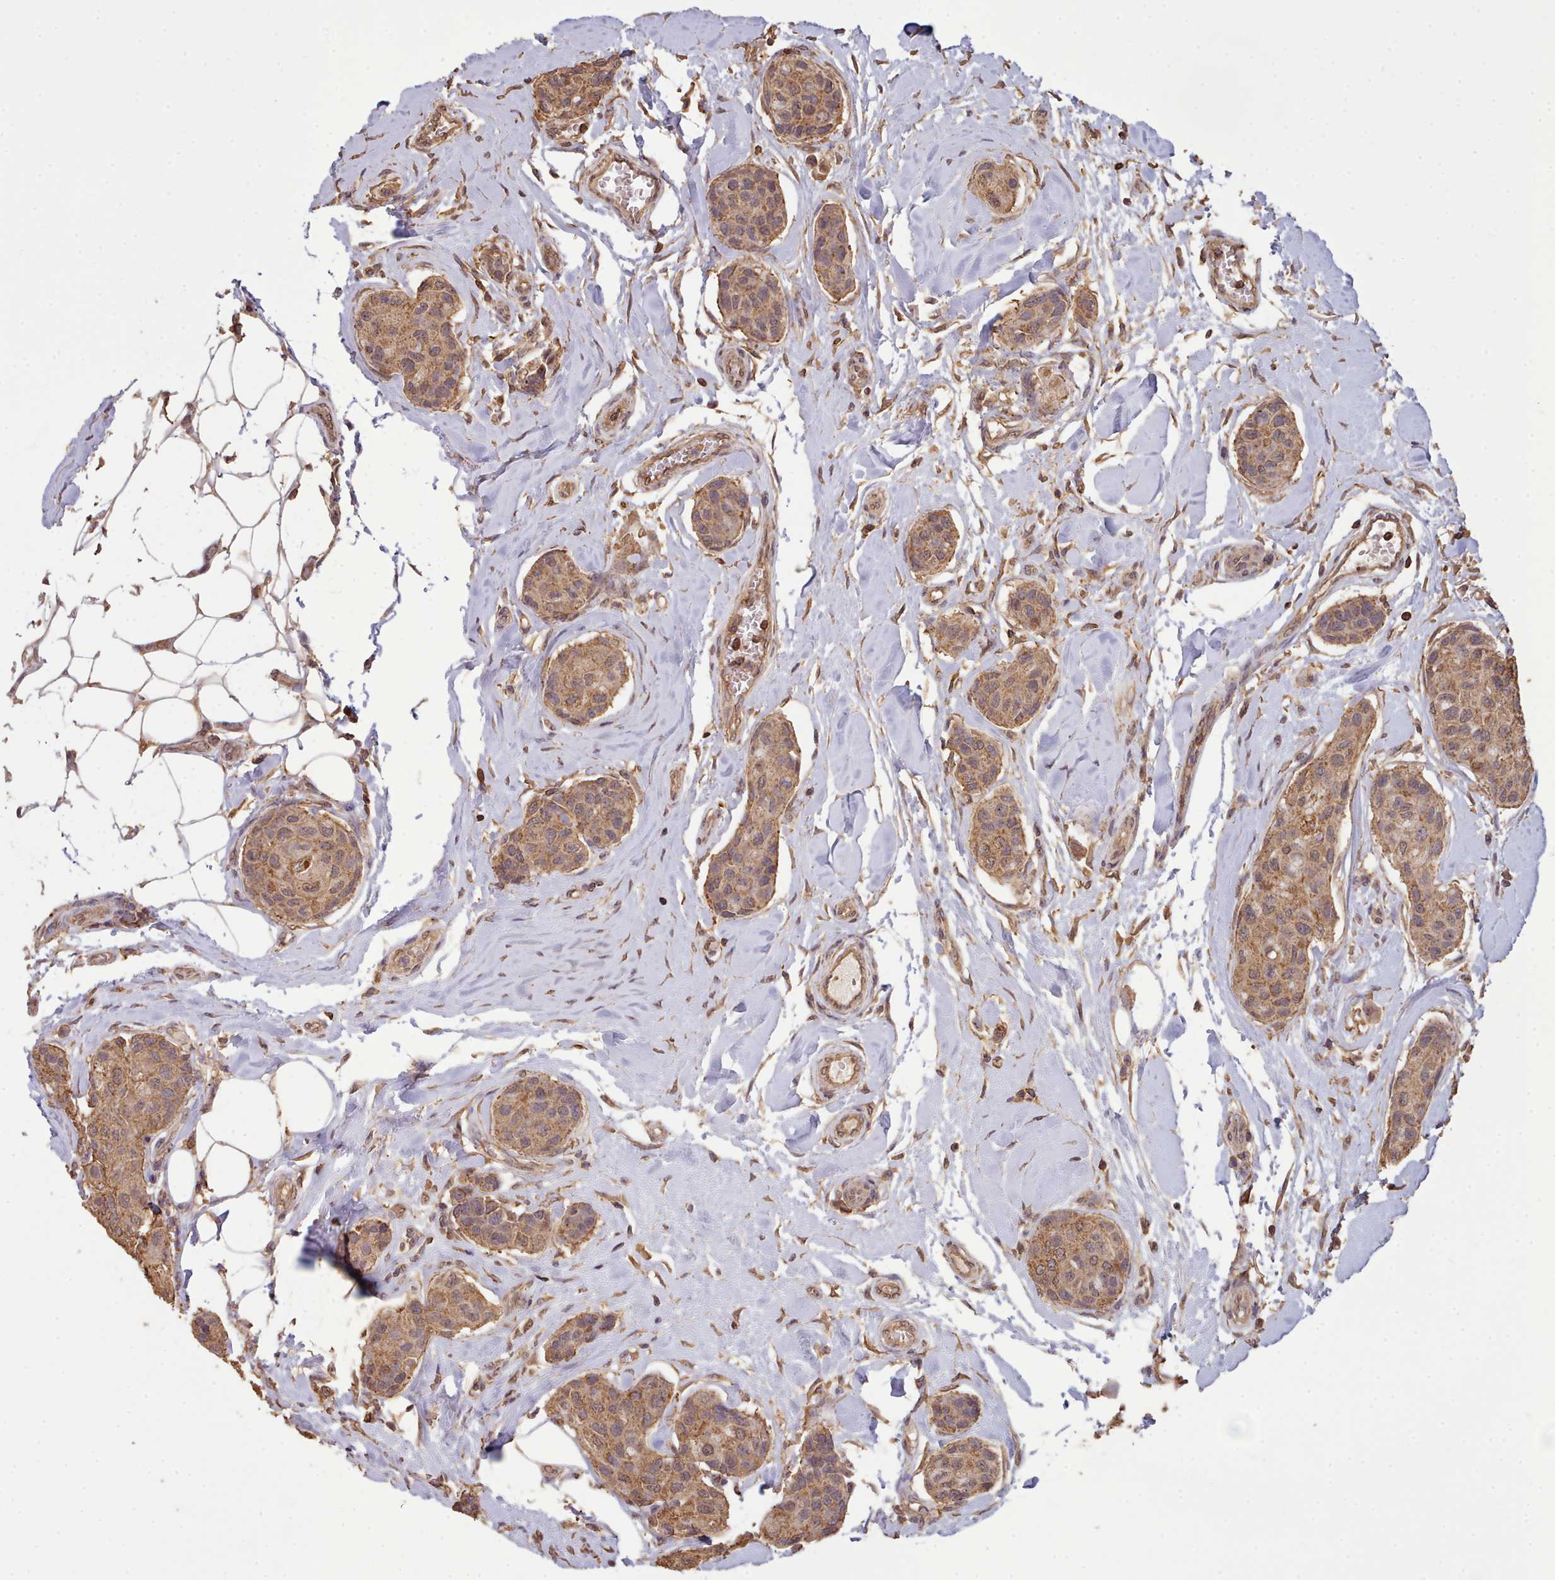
{"staining": {"intensity": "moderate", "quantity": ">75%", "location": "cytoplasmic/membranous"}, "tissue": "breast cancer", "cell_type": "Tumor cells", "image_type": "cancer", "snomed": [{"axis": "morphology", "description": "Duct carcinoma"}, {"axis": "topography", "description": "Breast"}, {"axis": "topography", "description": "Lymph node"}], "caption": "Protein staining demonstrates moderate cytoplasmic/membranous expression in about >75% of tumor cells in breast cancer.", "gene": "METRN", "patient": {"sex": "female", "age": 80}}